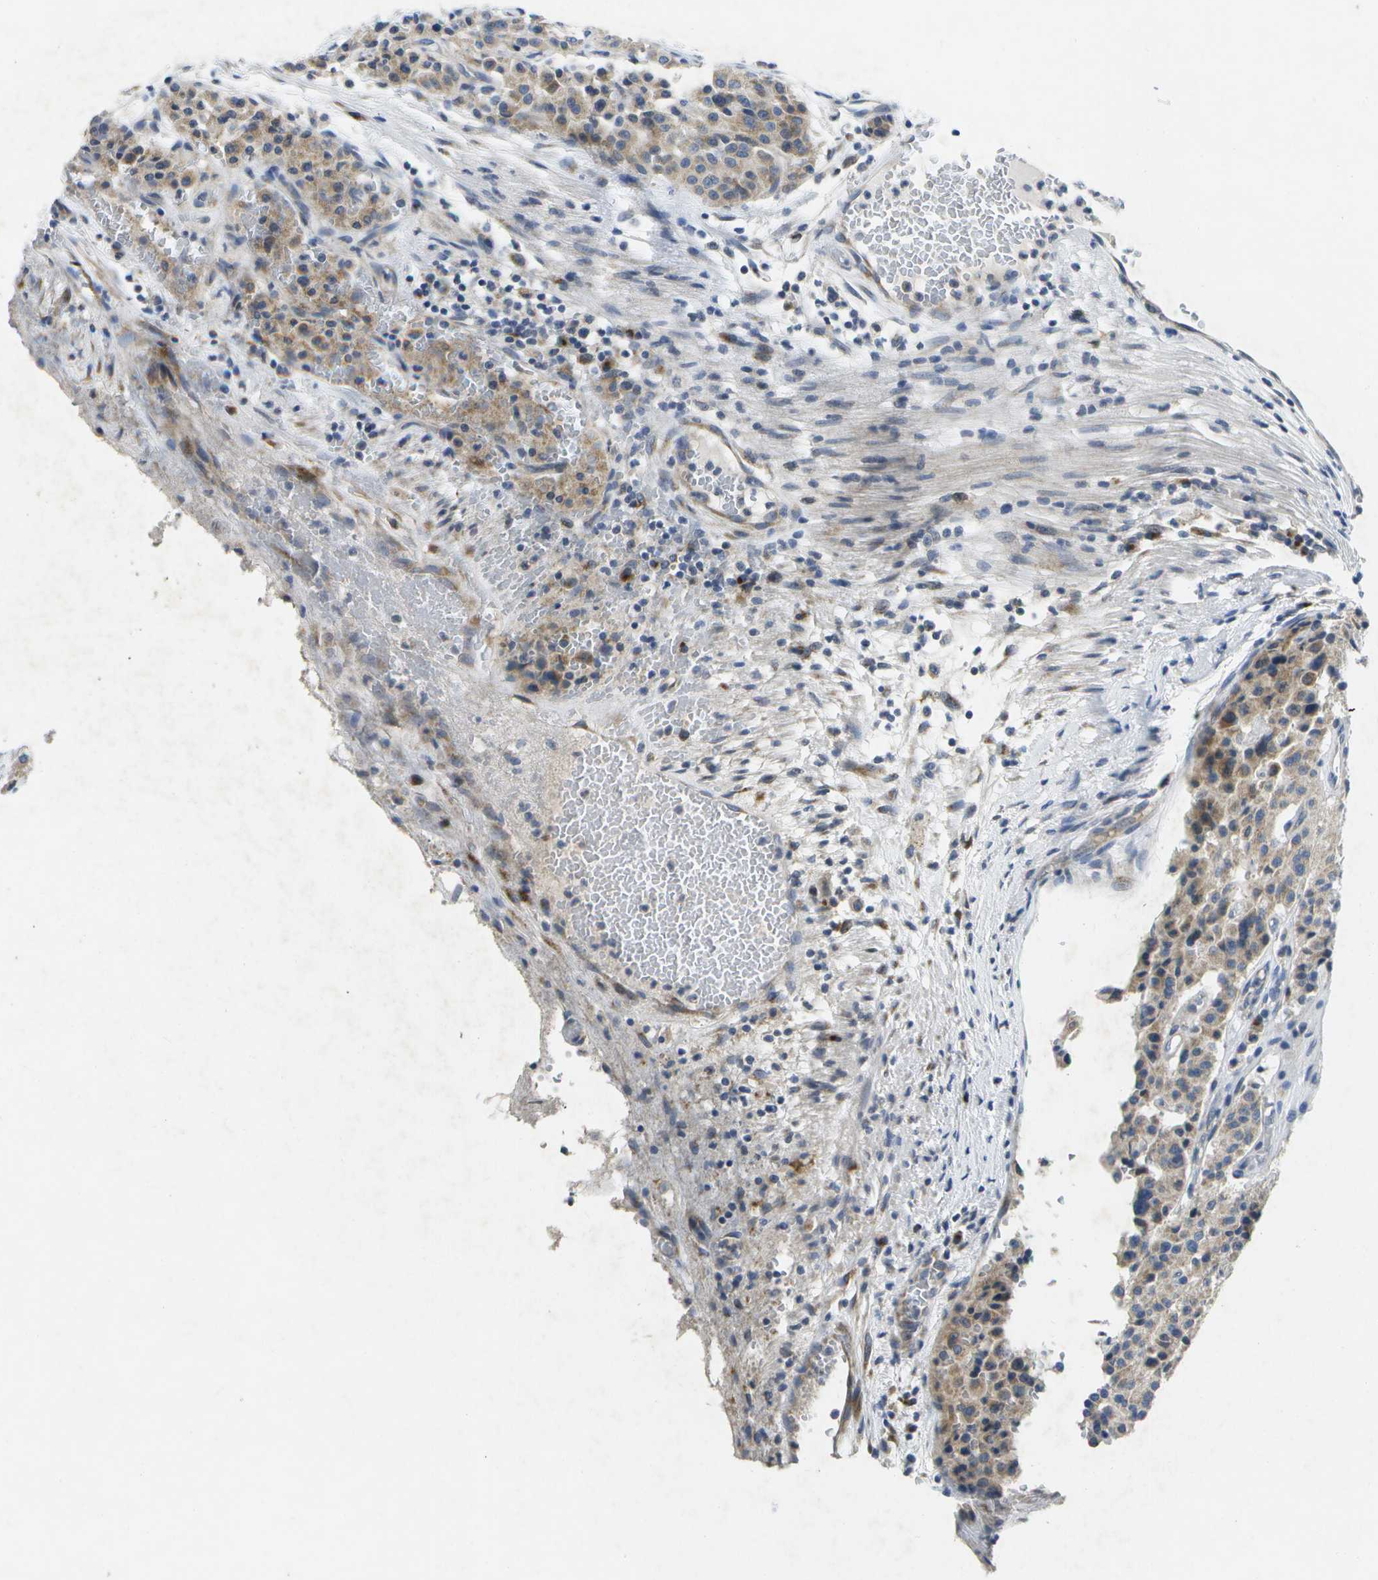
{"staining": {"intensity": "moderate", "quantity": ">75%", "location": "cytoplasmic/membranous"}, "tissue": "carcinoid", "cell_type": "Tumor cells", "image_type": "cancer", "snomed": [{"axis": "morphology", "description": "Carcinoid, malignant, NOS"}, {"axis": "topography", "description": "Lung"}], "caption": "Immunohistochemical staining of human carcinoid demonstrates medium levels of moderate cytoplasmic/membranous staining in approximately >75% of tumor cells.", "gene": "KDELR1", "patient": {"sex": "male", "age": 30}}